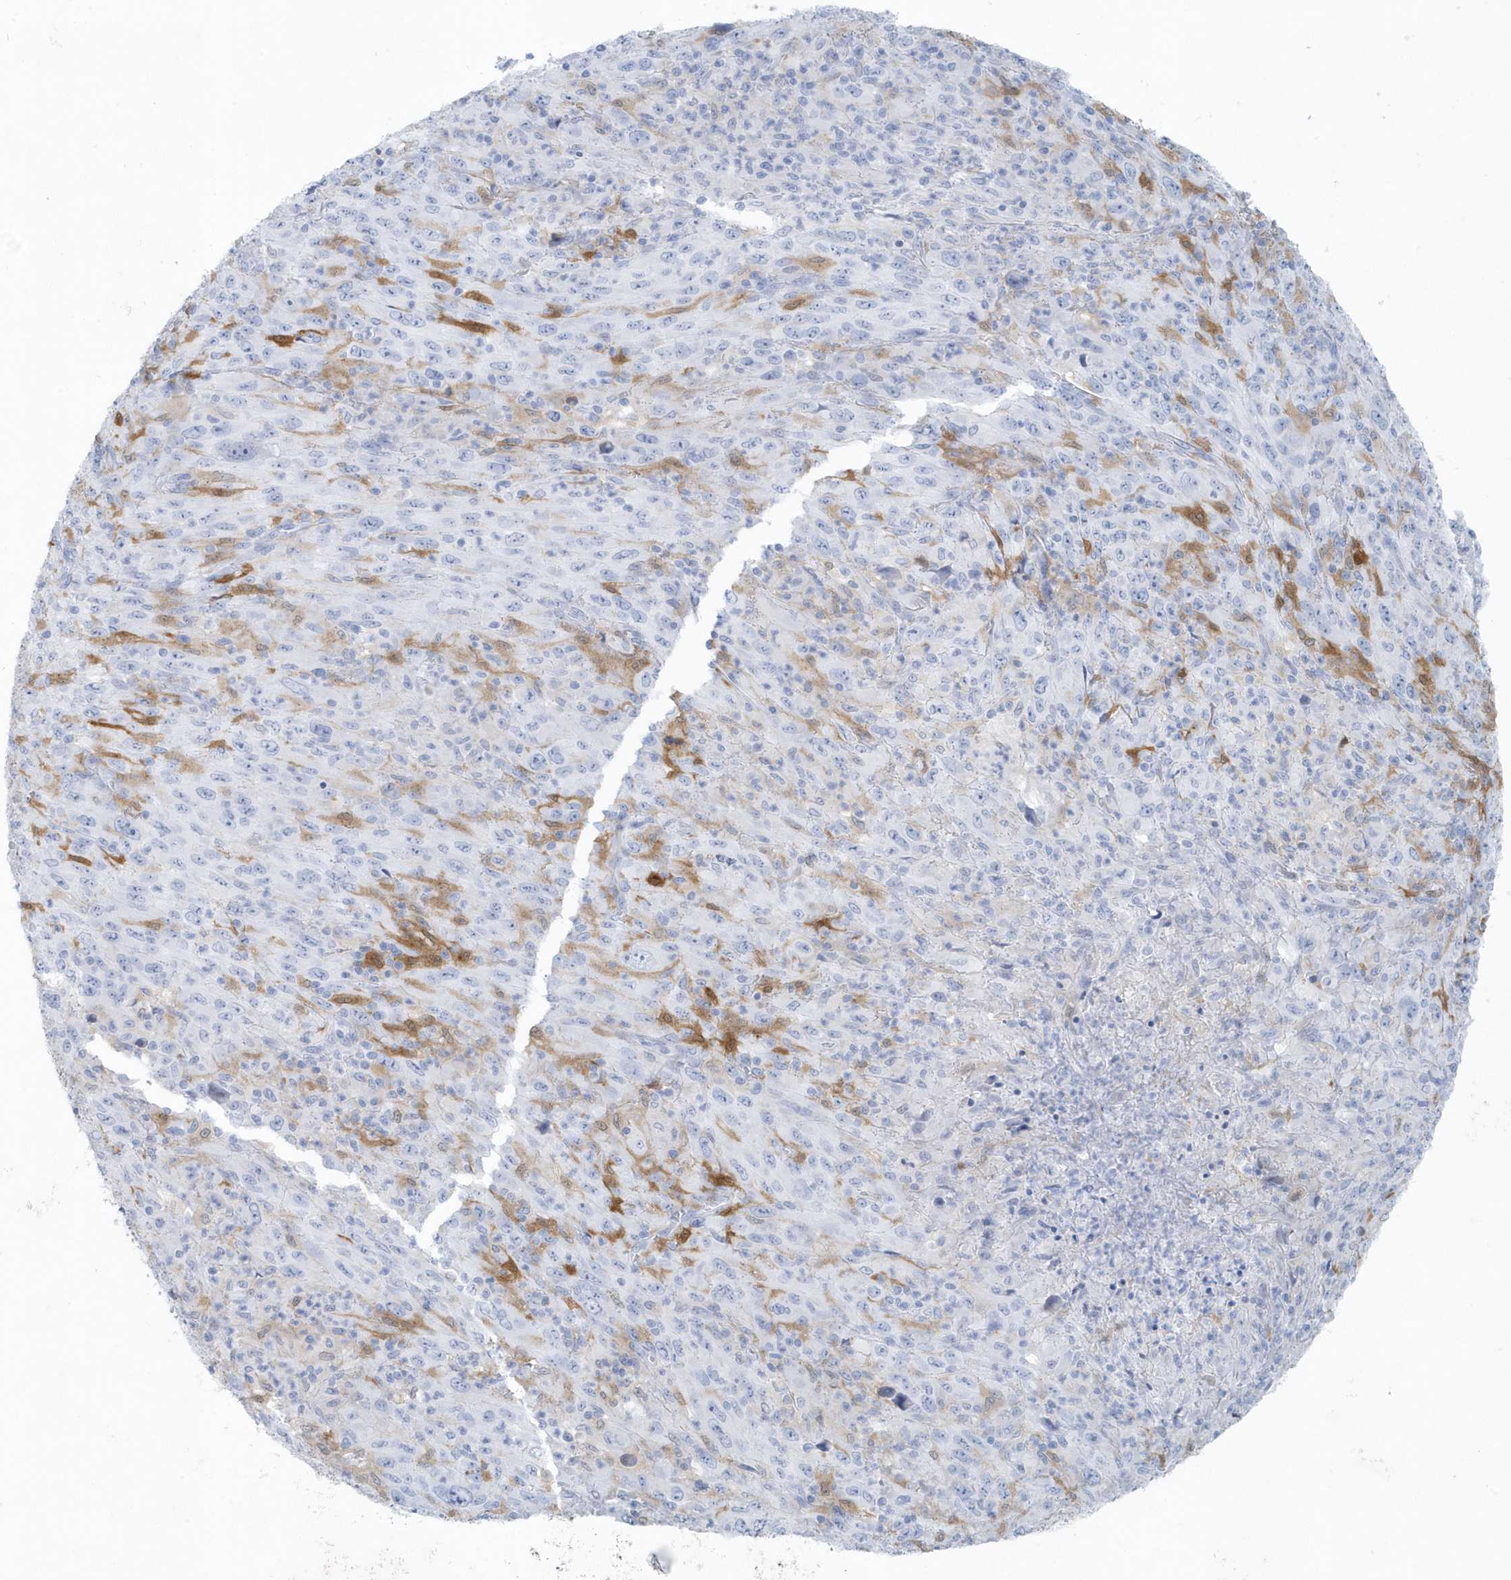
{"staining": {"intensity": "negative", "quantity": "none", "location": "none"}, "tissue": "melanoma", "cell_type": "Tumor cells", "image_type": "cancer", "snomed": [{"axis": "morphology", "description": "Malignant melanoma, Metastatic site"}, {"axis": "topography", "description": "Skin"}], "caption": "This is a micrograph of immunohistochemistry staining of melanoma, which shows no expression in tumor cells.", "gene": "FAM98A", "patient": {"sex": "female", "age": 56}}